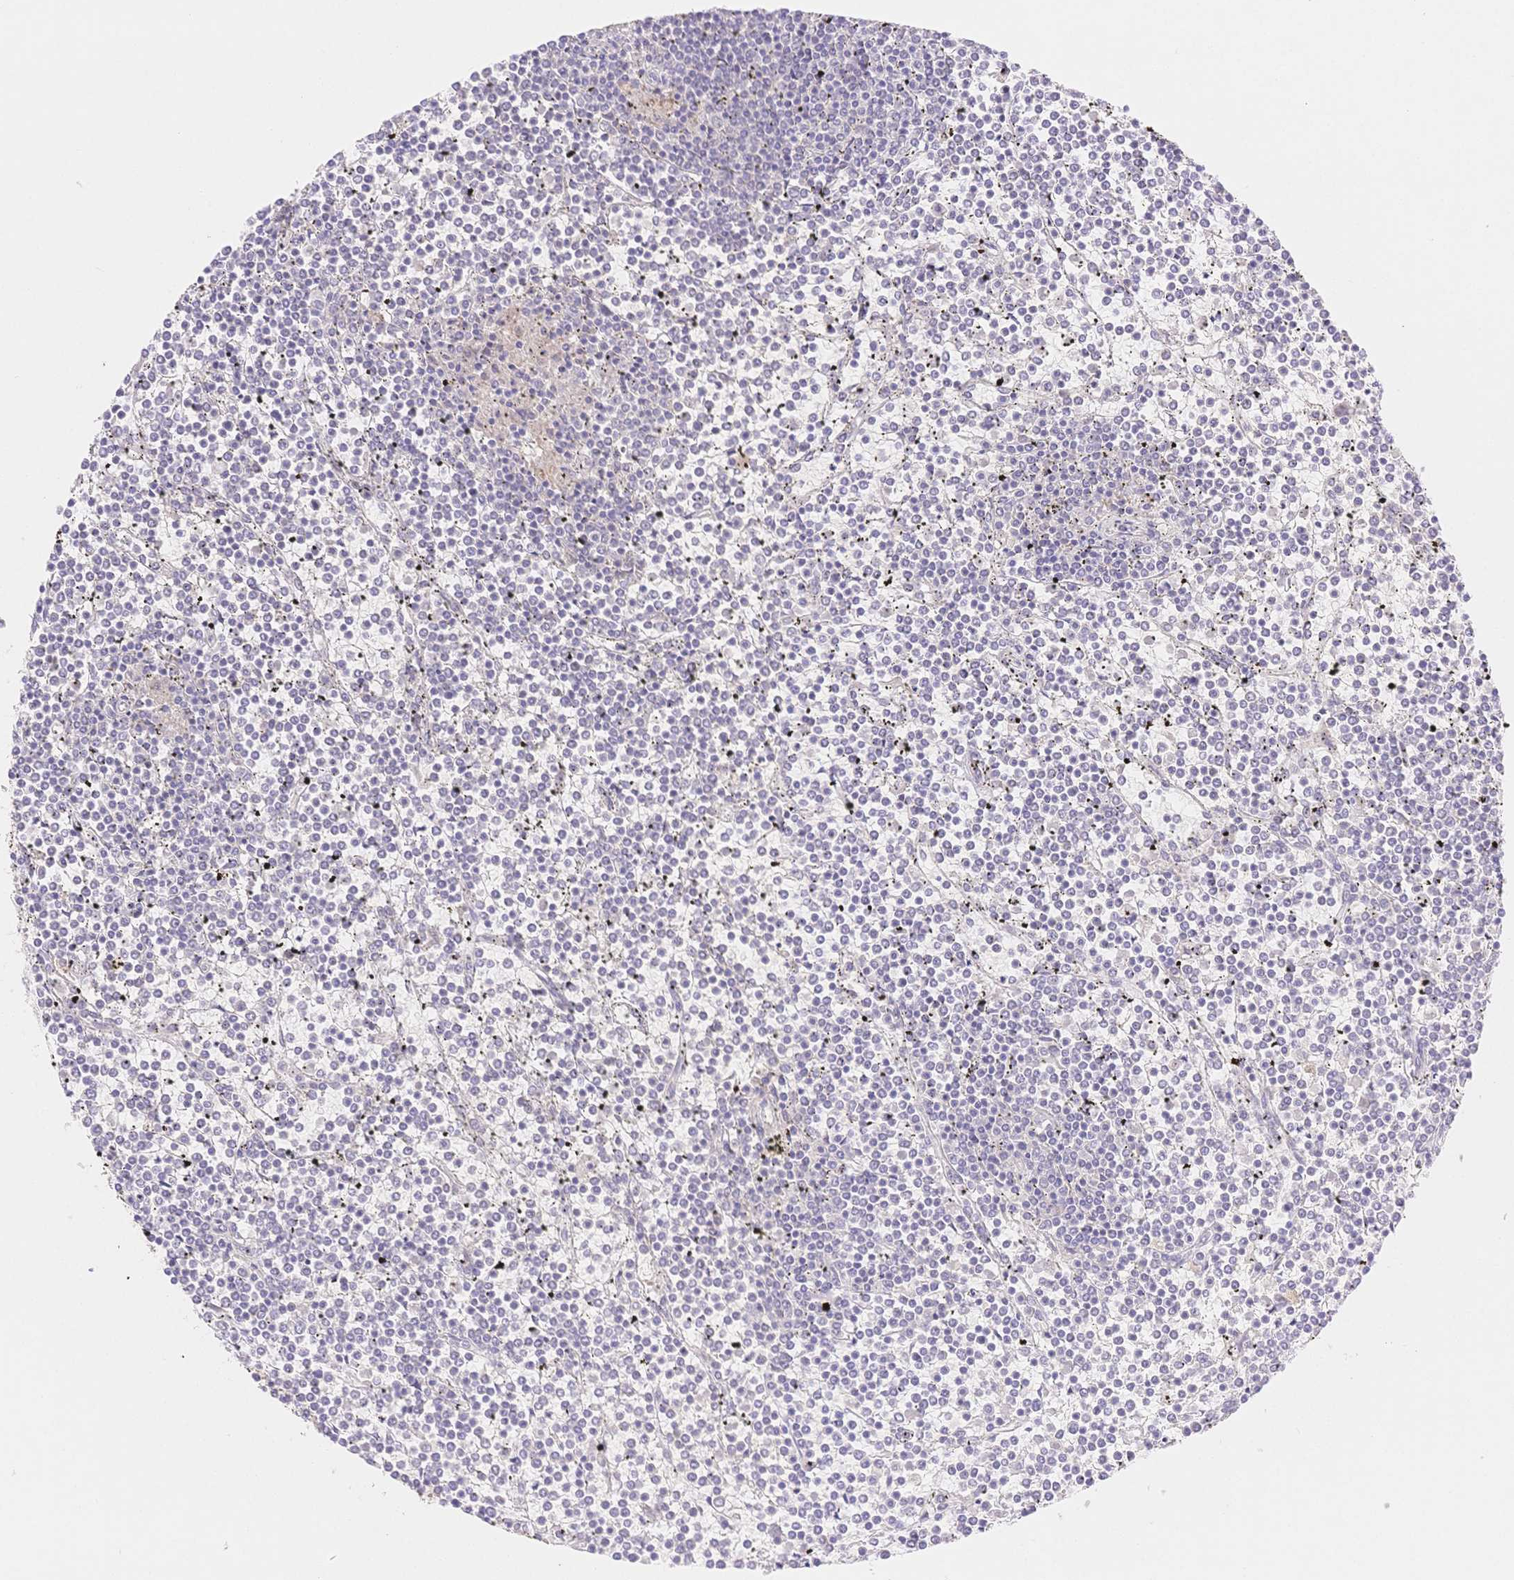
{"staining": {"intensity": "negative", "quantity": "none", "location": "none"}, "tissue": "lymphoma", "cell_type": "Tumor cells", "image_type": "cancer", "snomed": [{"axis": "morphology", "description": "Malignant lymphoma, non-Hodgkin's type, Low grade"}, {"axis": "topography", "description": "Spleen"}], "caption": "An image of human malignant lymphoma, non-Hodgkin's type (low-grade) is negative for staining in tumor cells.", "gene": "WDR54", "patient": {"sex": "female", "age": 19}}